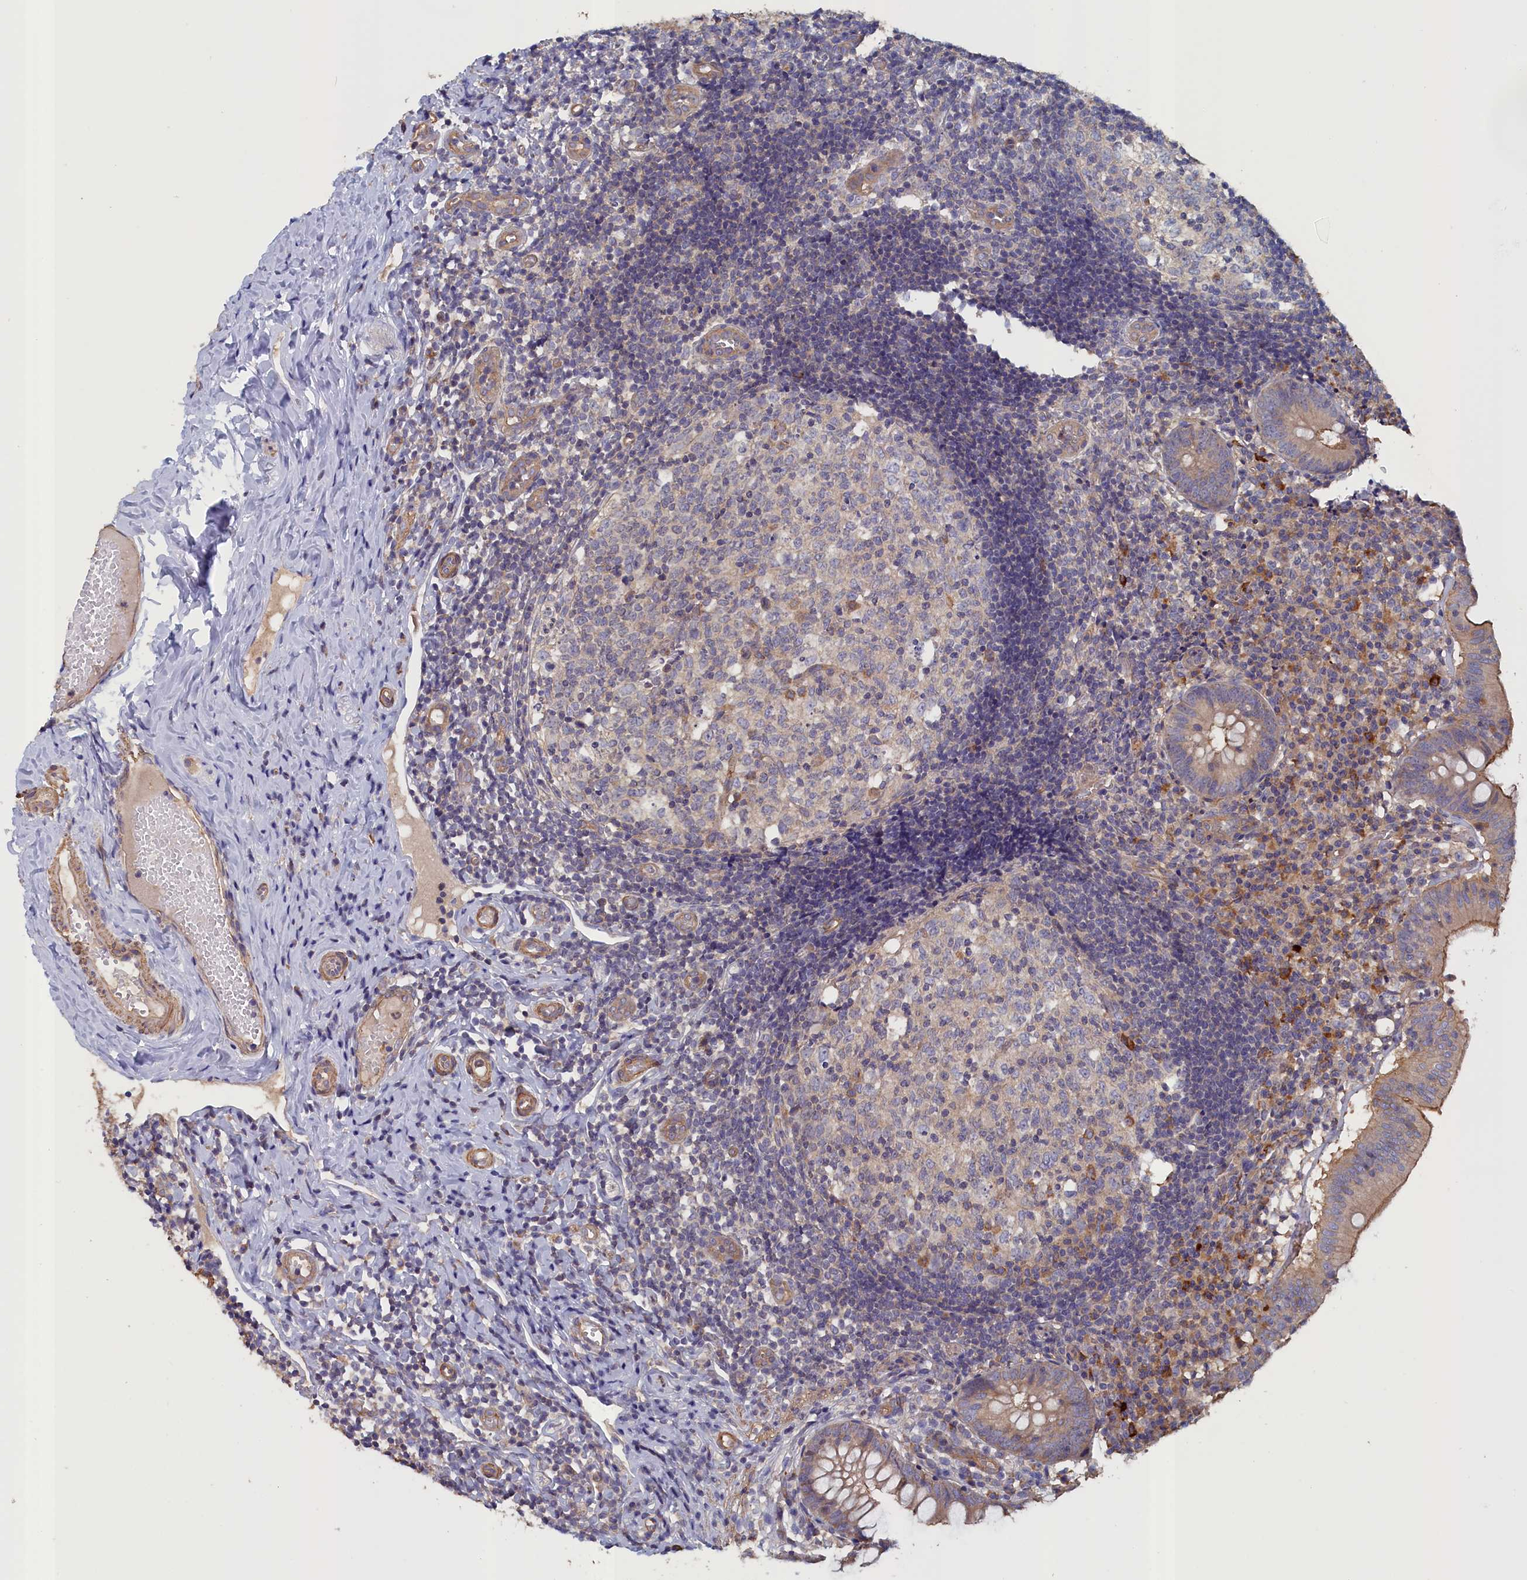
{"staining": {"intensity": "moderate", "quantity": "25%-75%", "location": "cytoplasmic/membranous"}, "tissue": "appendix", "cell_type": "Glandular cells", "image_type": "normal", "snomed": [{"axis": "morphology", "description": "Normal tissue, NOS"}, {"axis": "topography", "description": "Appendix"}], "caption": "A high-resolution photomicrograph shows immunohistochemistry staining of benign appendix, which shows moderate cytoplasmic/membranous positivity in about 25%-75% of glandular cells.", "gene": "ANKRD2", "patient": {"sex": "male", "age": 8}}